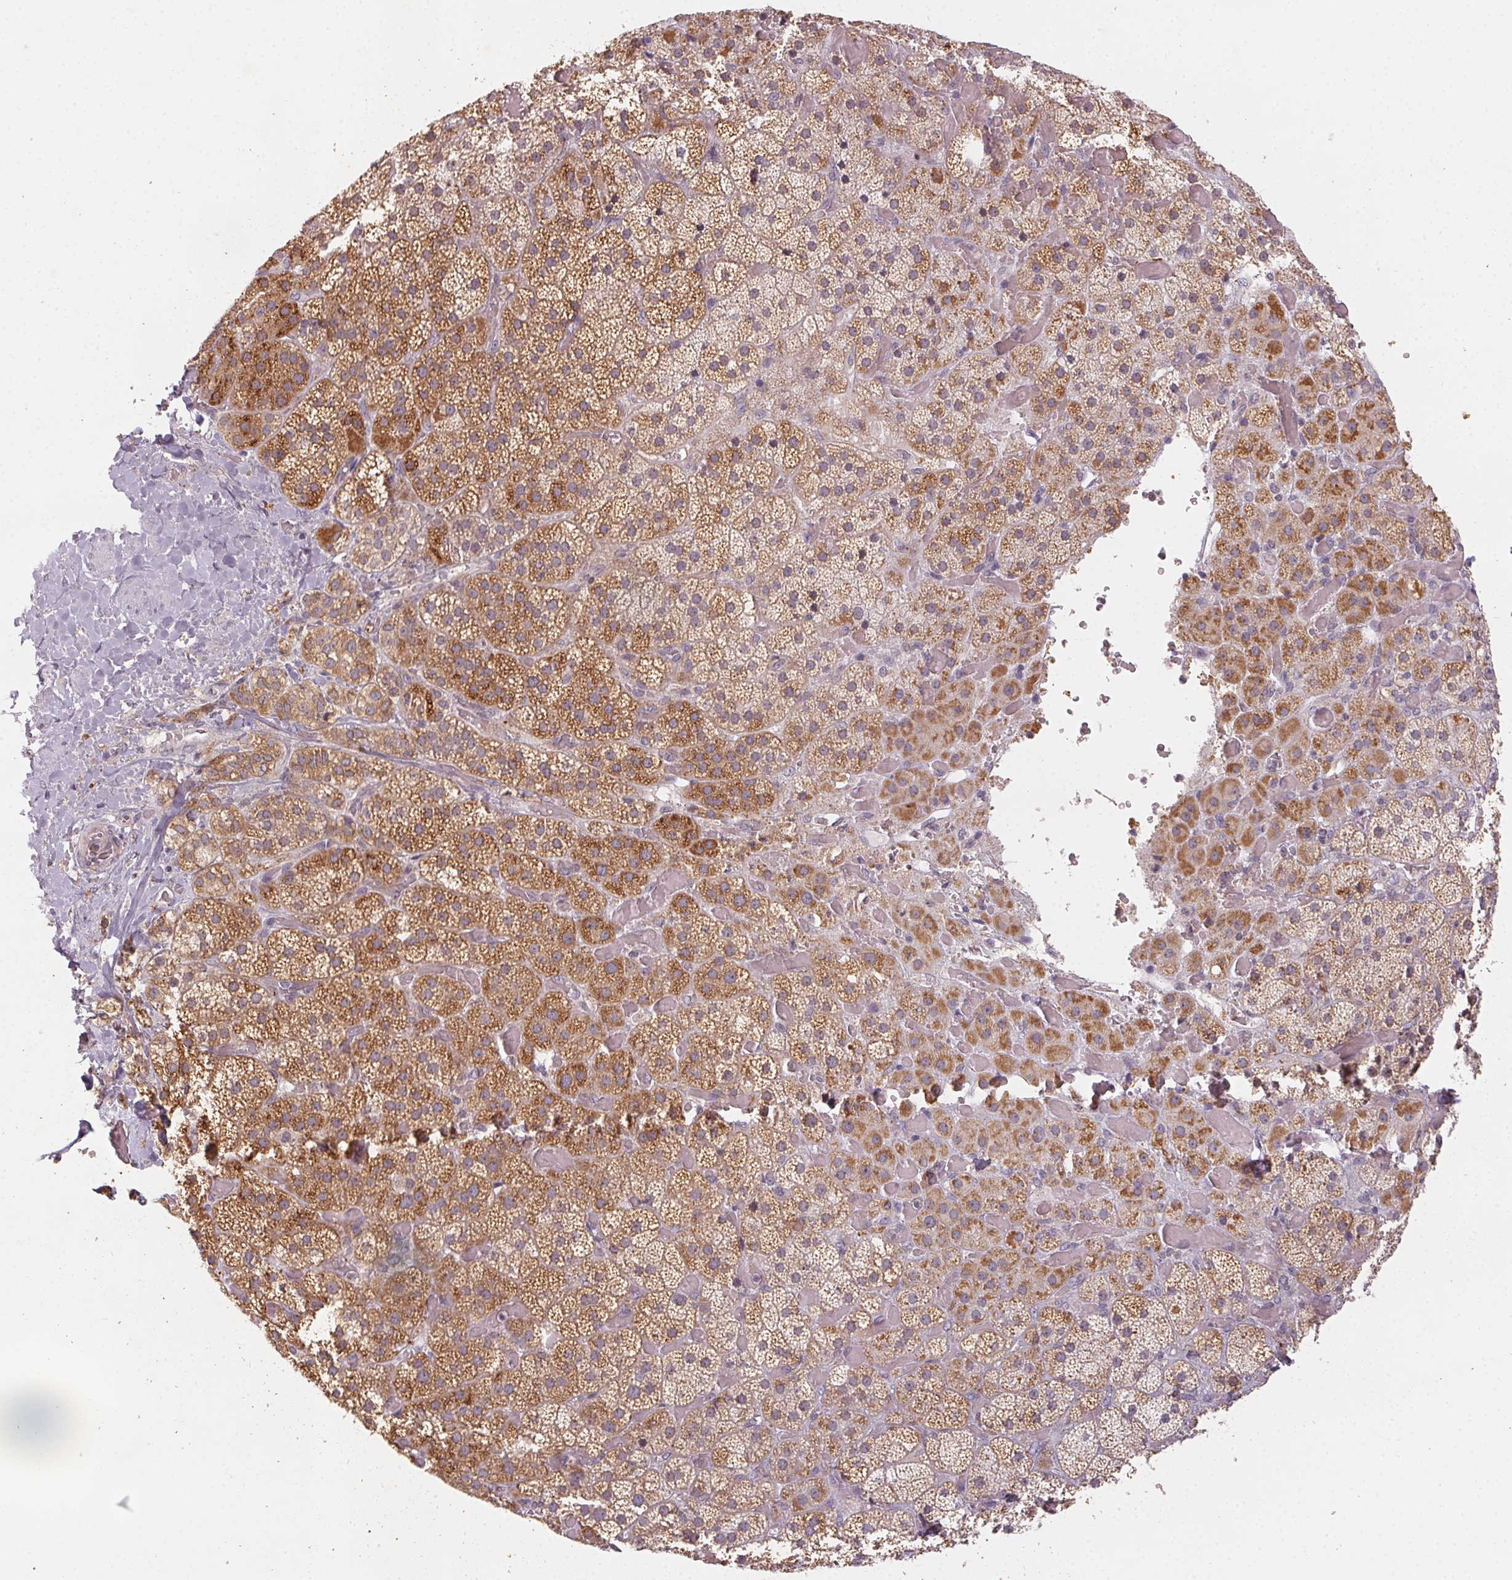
{"staining": {"intensity": "moderate", "quantity": ">75%", "location": "cytoplasmic/membranous"}, "tissue": "adrenal gland", "cell_type": "Glandular cells", "image_type": "normal", "snomed": [{"axis": "morphology", "description": "Normal tissue, NOS"}, {"axis": "topography", "description": "Adrenal gland"}], "caption": "High-magnification brightfield microscopy of normal adrenal gland stained with DAB (3,3'-diaminobenzidine) (brown) and counterstained with hematoxylin (blue). glandular cells exhibit moderate cytoplasmic/membranous positivity is appreciated in about>75% of cells.", "gene": "NCOA4", "patient": {"sex": "male", "age": 57}}